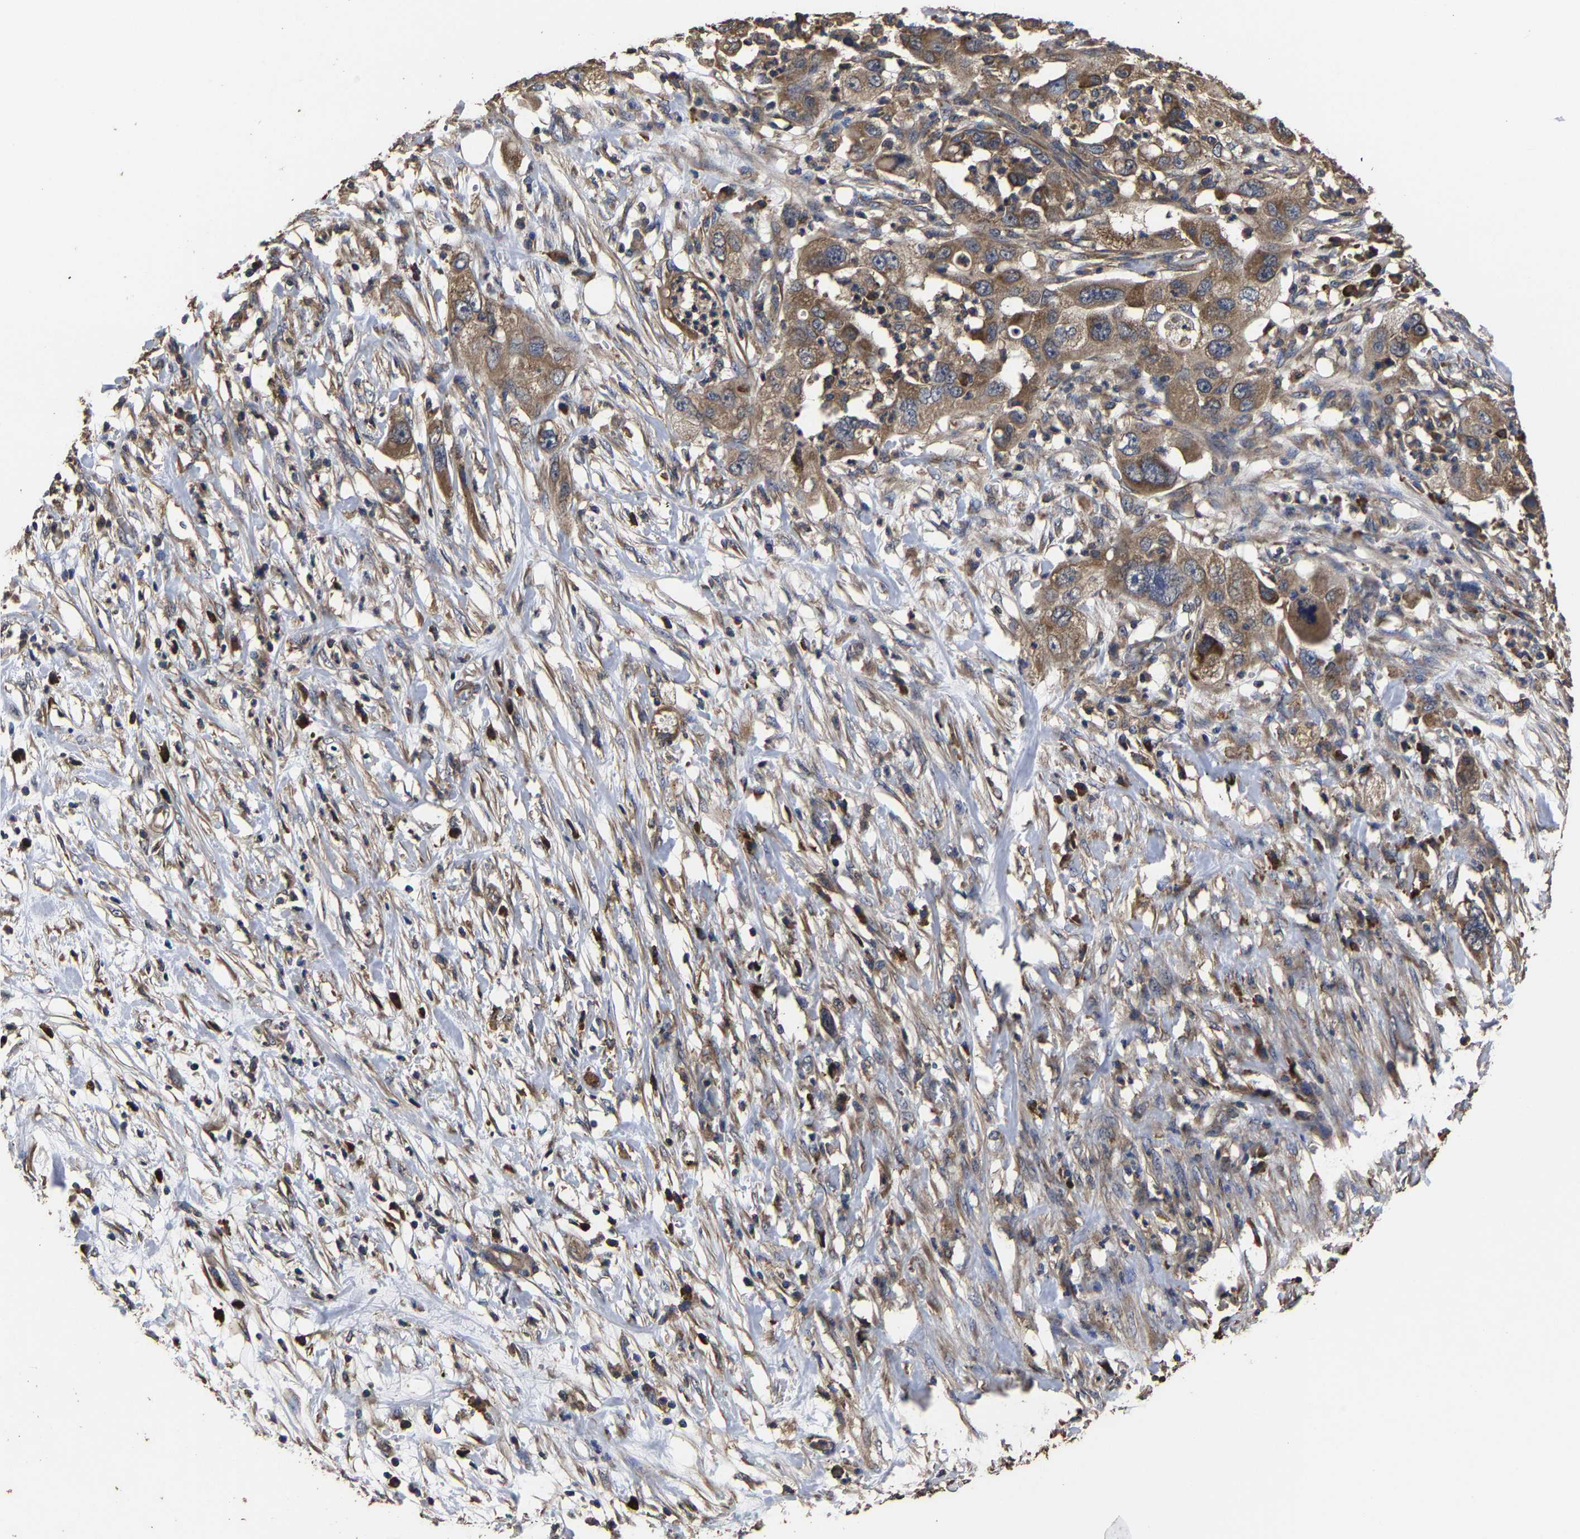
{"staining": {"intensity": "moderate", "quantity": ">75%", "location": "cytoplasmic/membranous"}, "tissue": "pancreatic cancer", "cell_type": "Tumor cells", "image_type": "cancer", "snomed": [{"axis": "morphology", "description": "Adenocarcinoma, NOS"}, {"axis": "topography", "description": "Pancreas"}], "caption": "Human pancreatic cancer (adenocarcinoma) stained with a protein marker exhibits moderate staining in tumor cells.", "gene": "ITCH", "patient": {"sex": "female", "age": 78}}